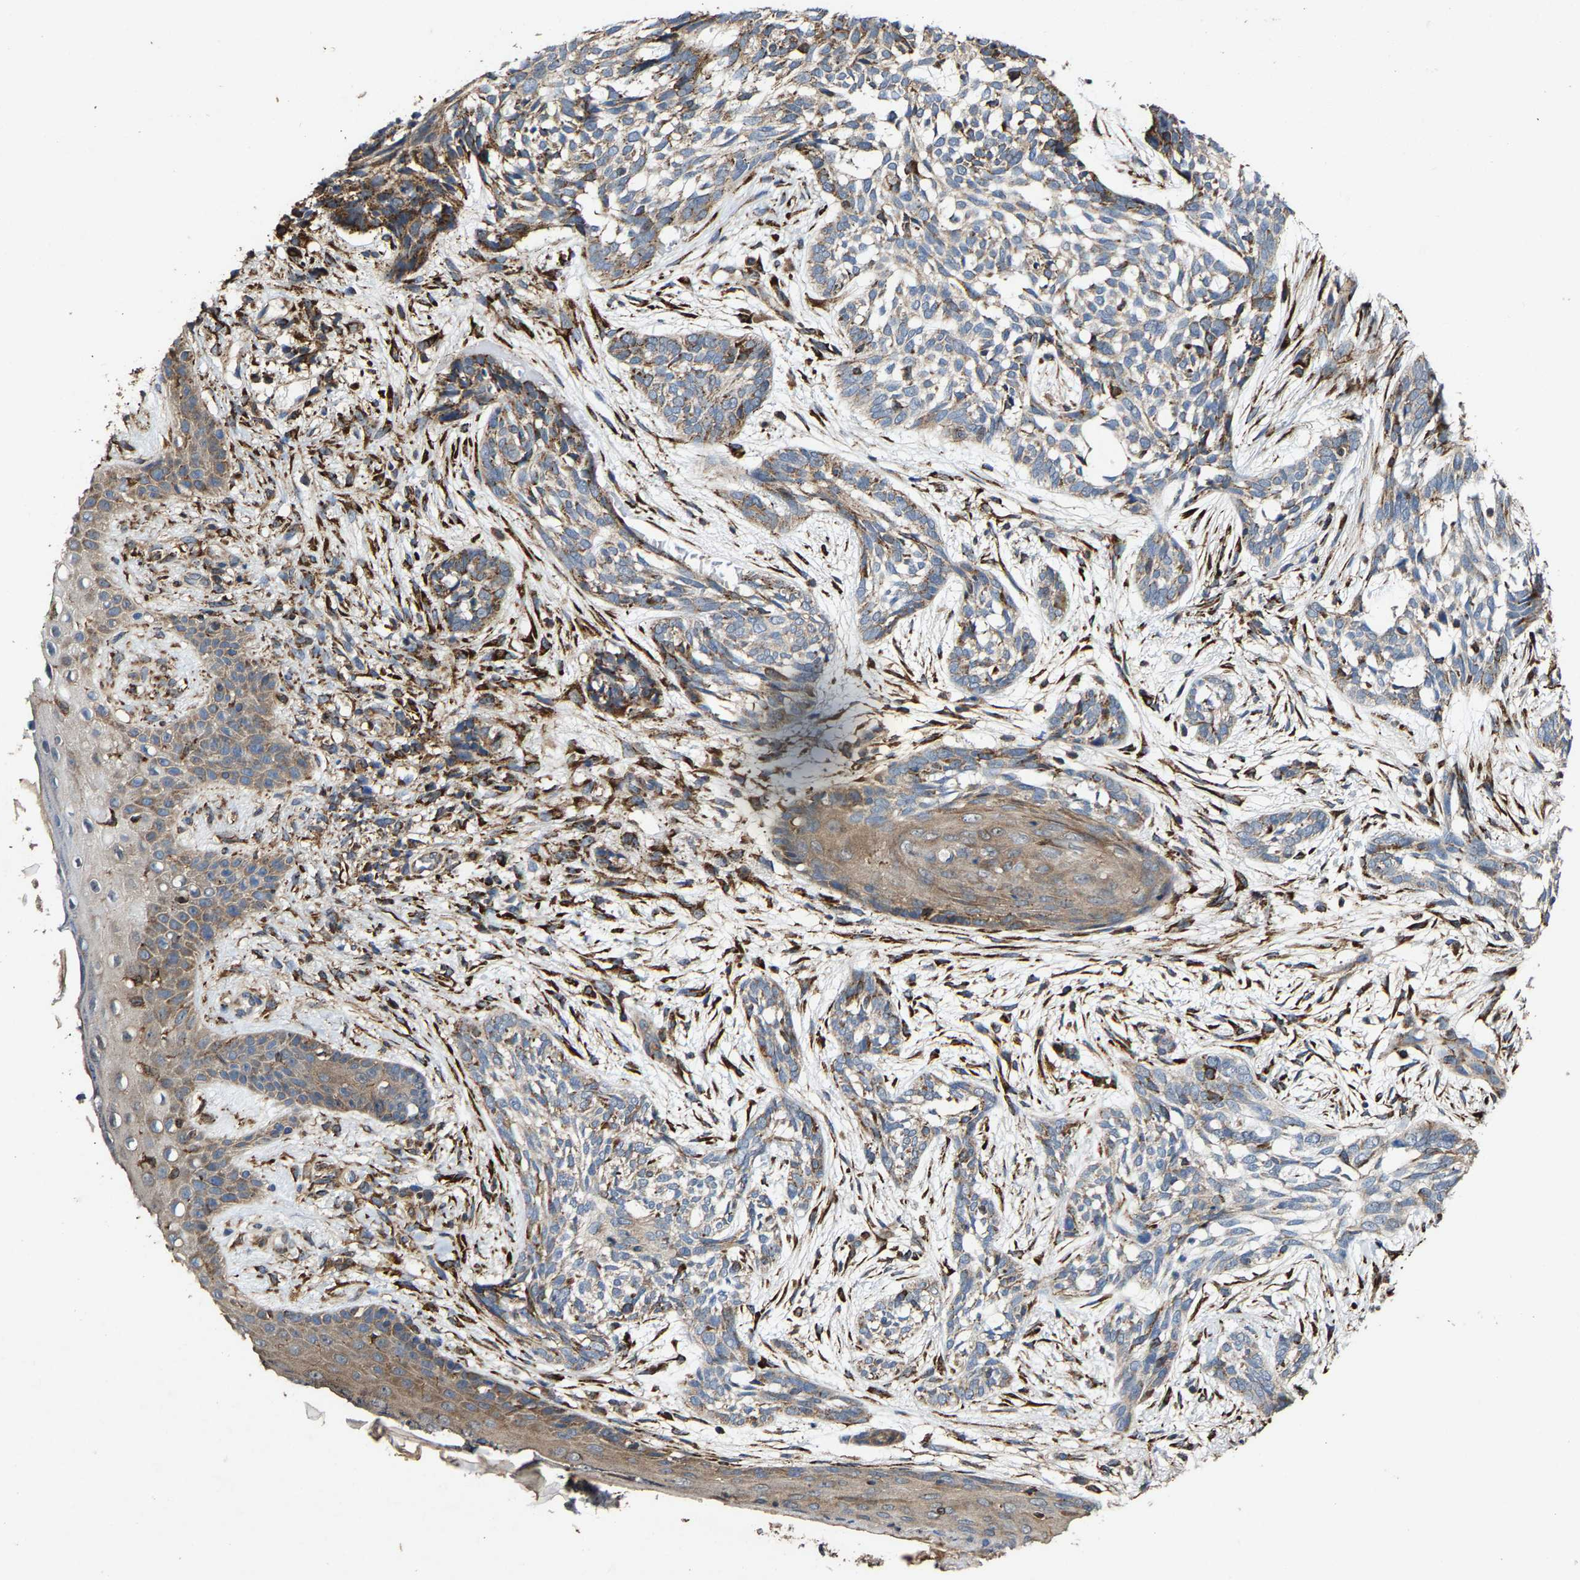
{"staining": {"intensity": "weak", "quantity": "25%-75%", "location": "cytoplasmic/membranous"}, "tissue": "skin cancer", "cell_type": "Tumor cells", "image_type": "cancer", "snomed": [{"axis": "morphology", "description": "Basal cell carcinoma"}, {"axis": "topography", "description": "Skin"}], "caption": "The micrograph reveals immunohistochemical staining of basal cell carcinoma (skin). There is weak cytoplasmic/membranous positivity is identified in approximately 25%-75% of tumor cells.", "gene": "FGD3", "patient": {"sex": "female", "age": 88}}